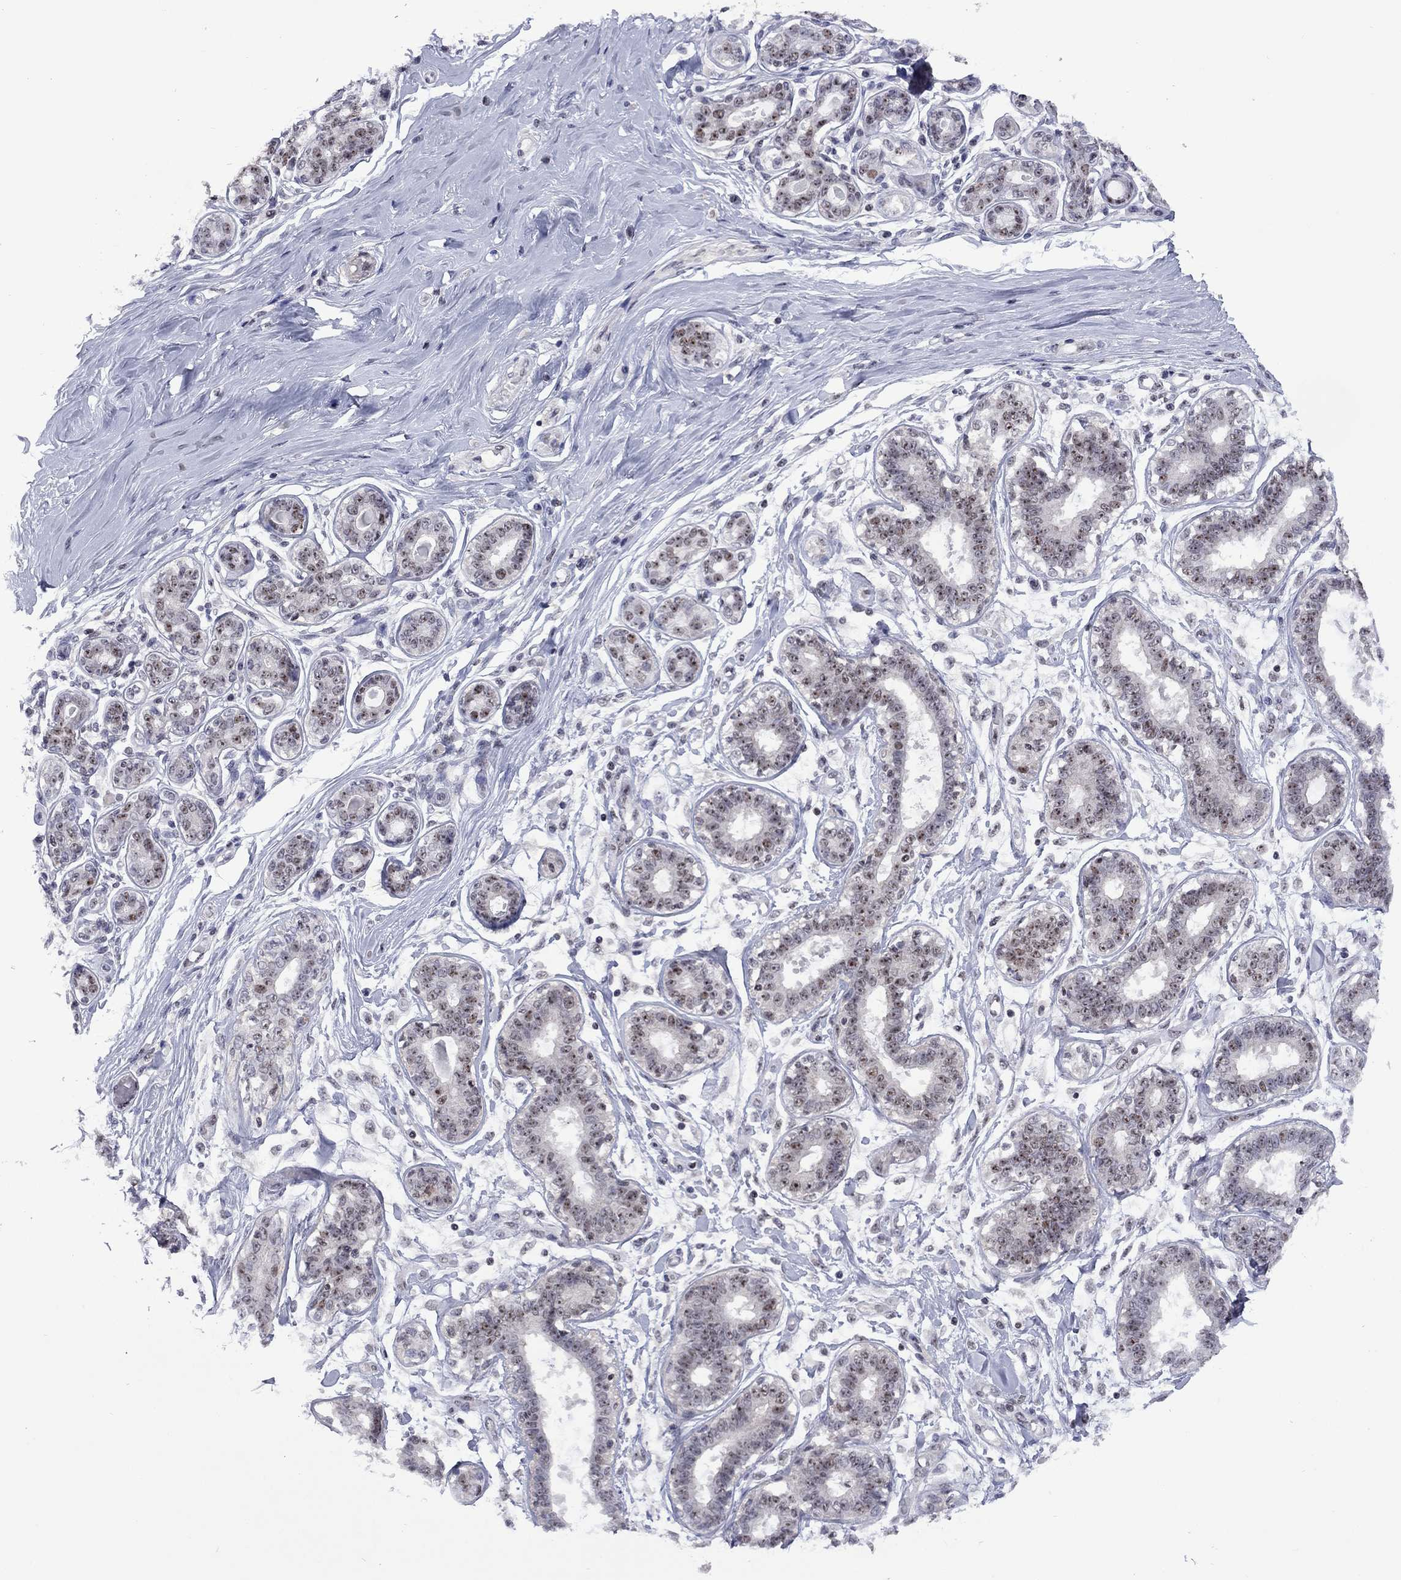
{"staining": {"intensity": "negative", "quantity": "none", "location": "none"}, "tissue": "breast", "cell_type": "Adipocytes", "image_type": "normal", "snomed": [{"axis": "morphology", "description": "Normal tissue, NOS"}, {"axis": "topography", "description": "Skin"}, {"axis": "topography", "description": "Breast"}], "caption": "There is no significant expression in adipocytes of breast. (Stains: DAB (3,3'-diaminobenzidine) immunohistochemistry (IHC) with hematoxylin counter stain, Microscopy: brightfield microscopy at high magnification).", "gene": "SPOUT1", "patient": {"sex": "female", "age": 43}}